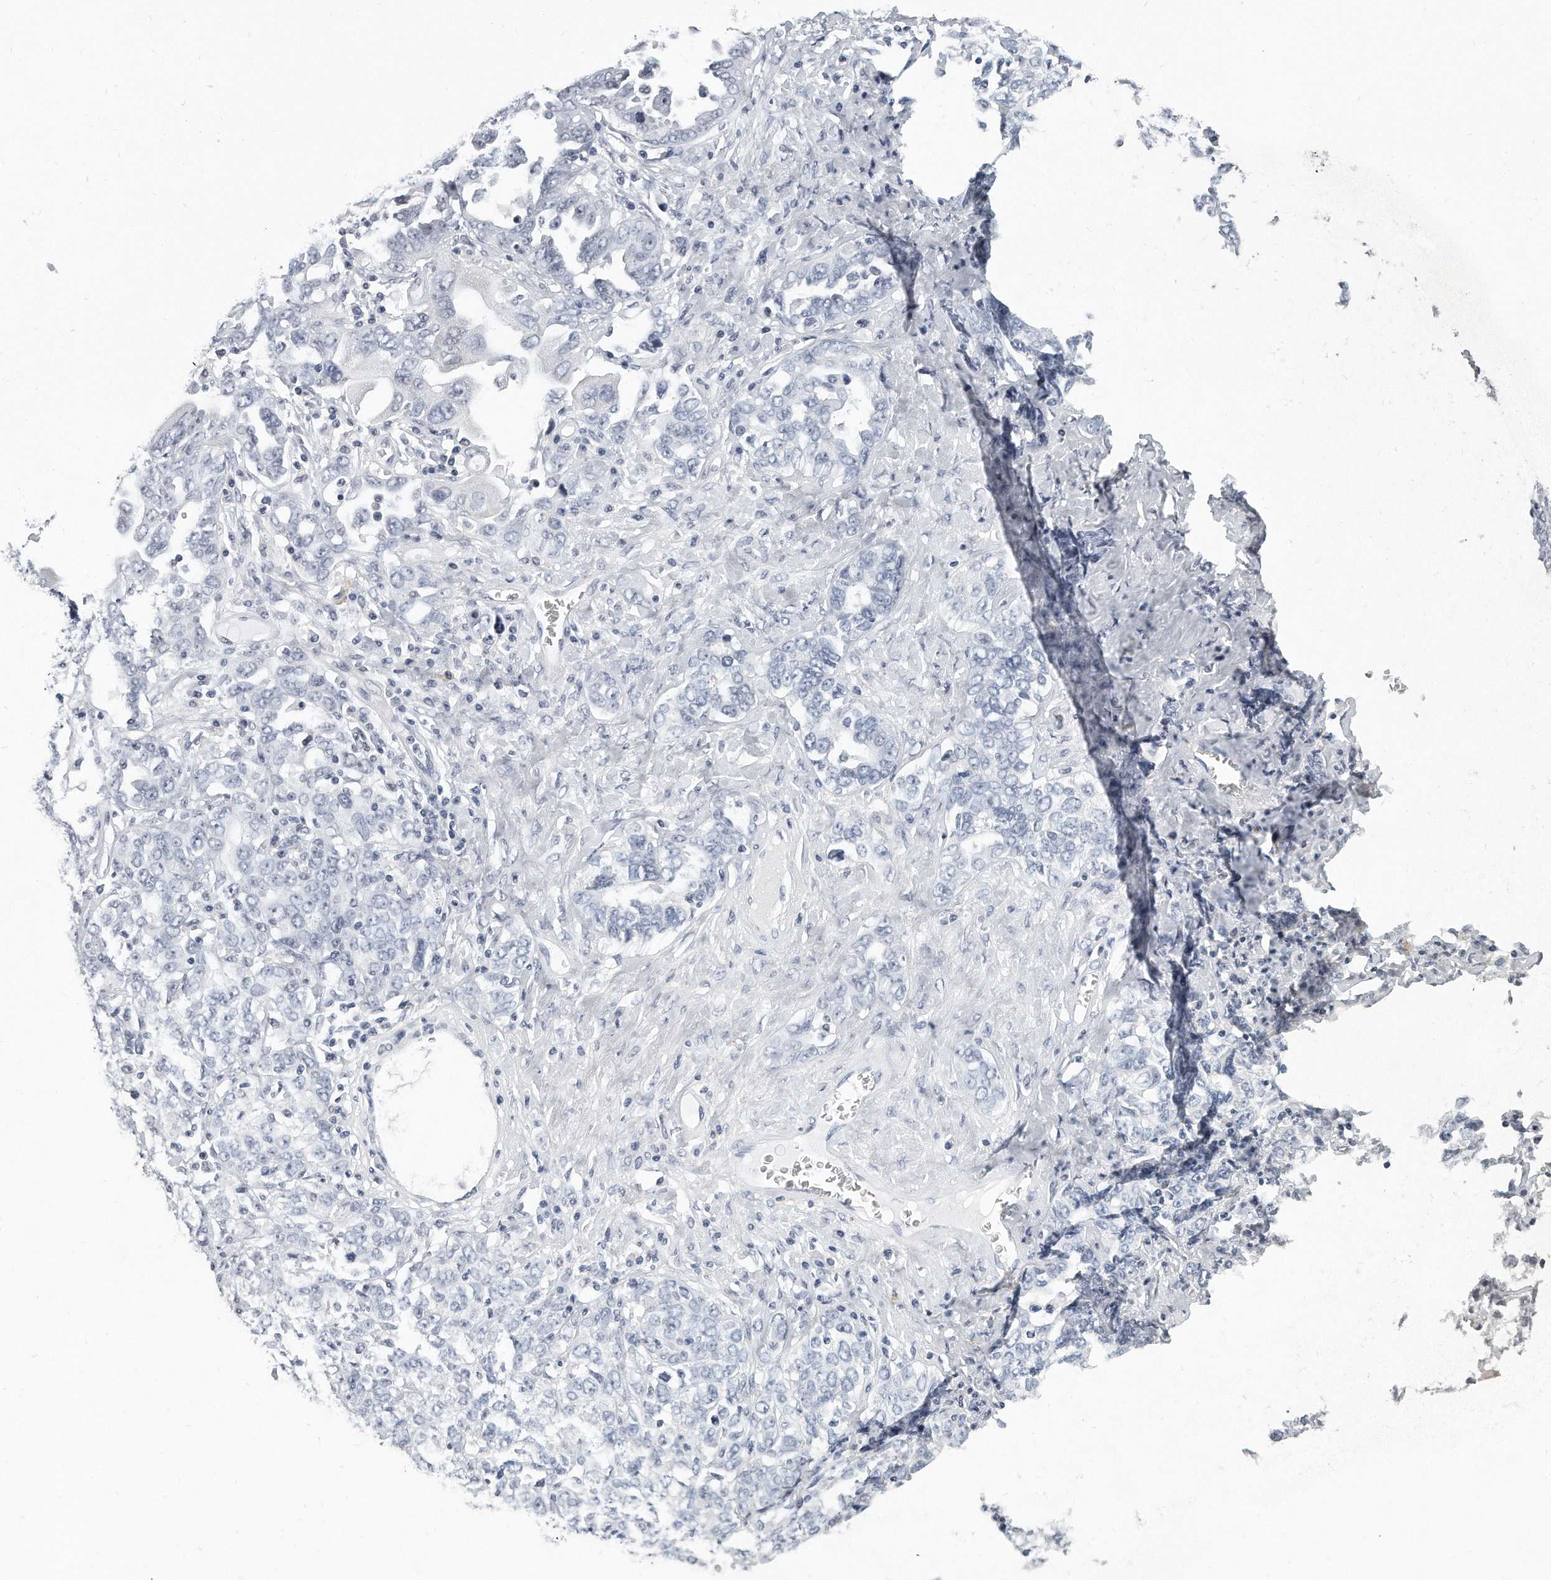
{"staining": {"intensity": "negative", "quantity": "none", "location": "none"}, "tissue": "ovarian cancer", "cell_type": "Tumor cells", "image_type": "cancer", "snomed": [{"axis": "morphology", "description": "Carcinoma, endometroid"}, {"axis": "topography", "description": "Ovary"}], "caption": "The histopathology image displays no staining of tumor cells in endometroid carcinoma (ovarian). (DAB immunohistochemistry (IHC) visualized using brightfield microscopy, high magnification).", "gene": "TFCP2L1", "patient": {"sex": "female", "age": 62}}